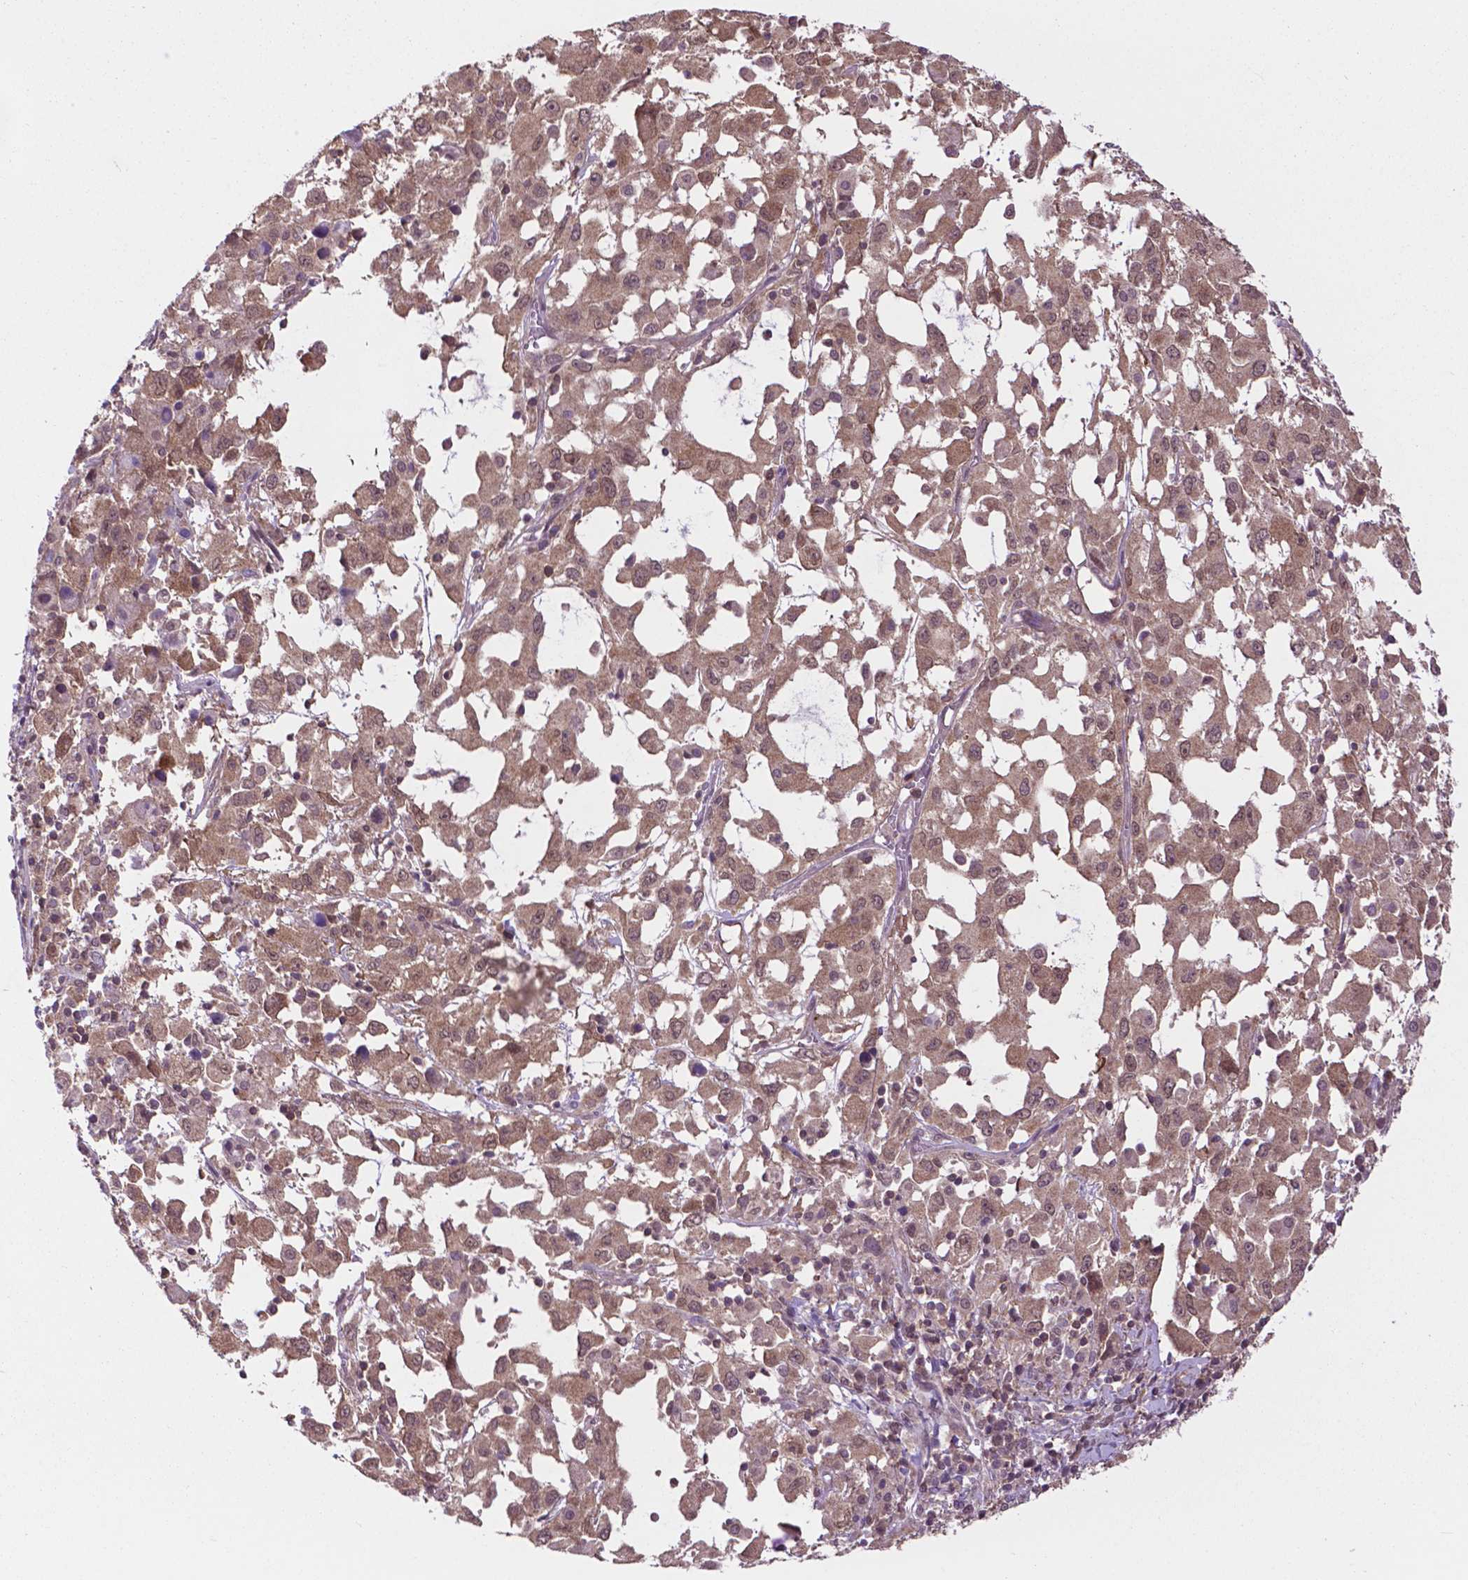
{"staining": {"intensity": "moderate", "quantity": ">75%", "location": "cytoplasmic/membranous,nuclear"}, "tissue": "melanoma", "cell_type": "Tumor cells", "image_type": "cancer", "snomed": [{"axis": "morphology", "description": "Malignant melanoma, Metastatic site"}, {"axis": "topography", "description": "Soft tissue"}], "caption": "DAB (3,3'-diaminobenzidine) immunohistochemical staining of human malignant melanoma (metastatic site) exhibits moderate cytoplasmic/membranous and nuclear protein staining in approximately >75% of tumor cells.", "gene": "OTUB1", "patient": {"sex": "male", "age": 50}}